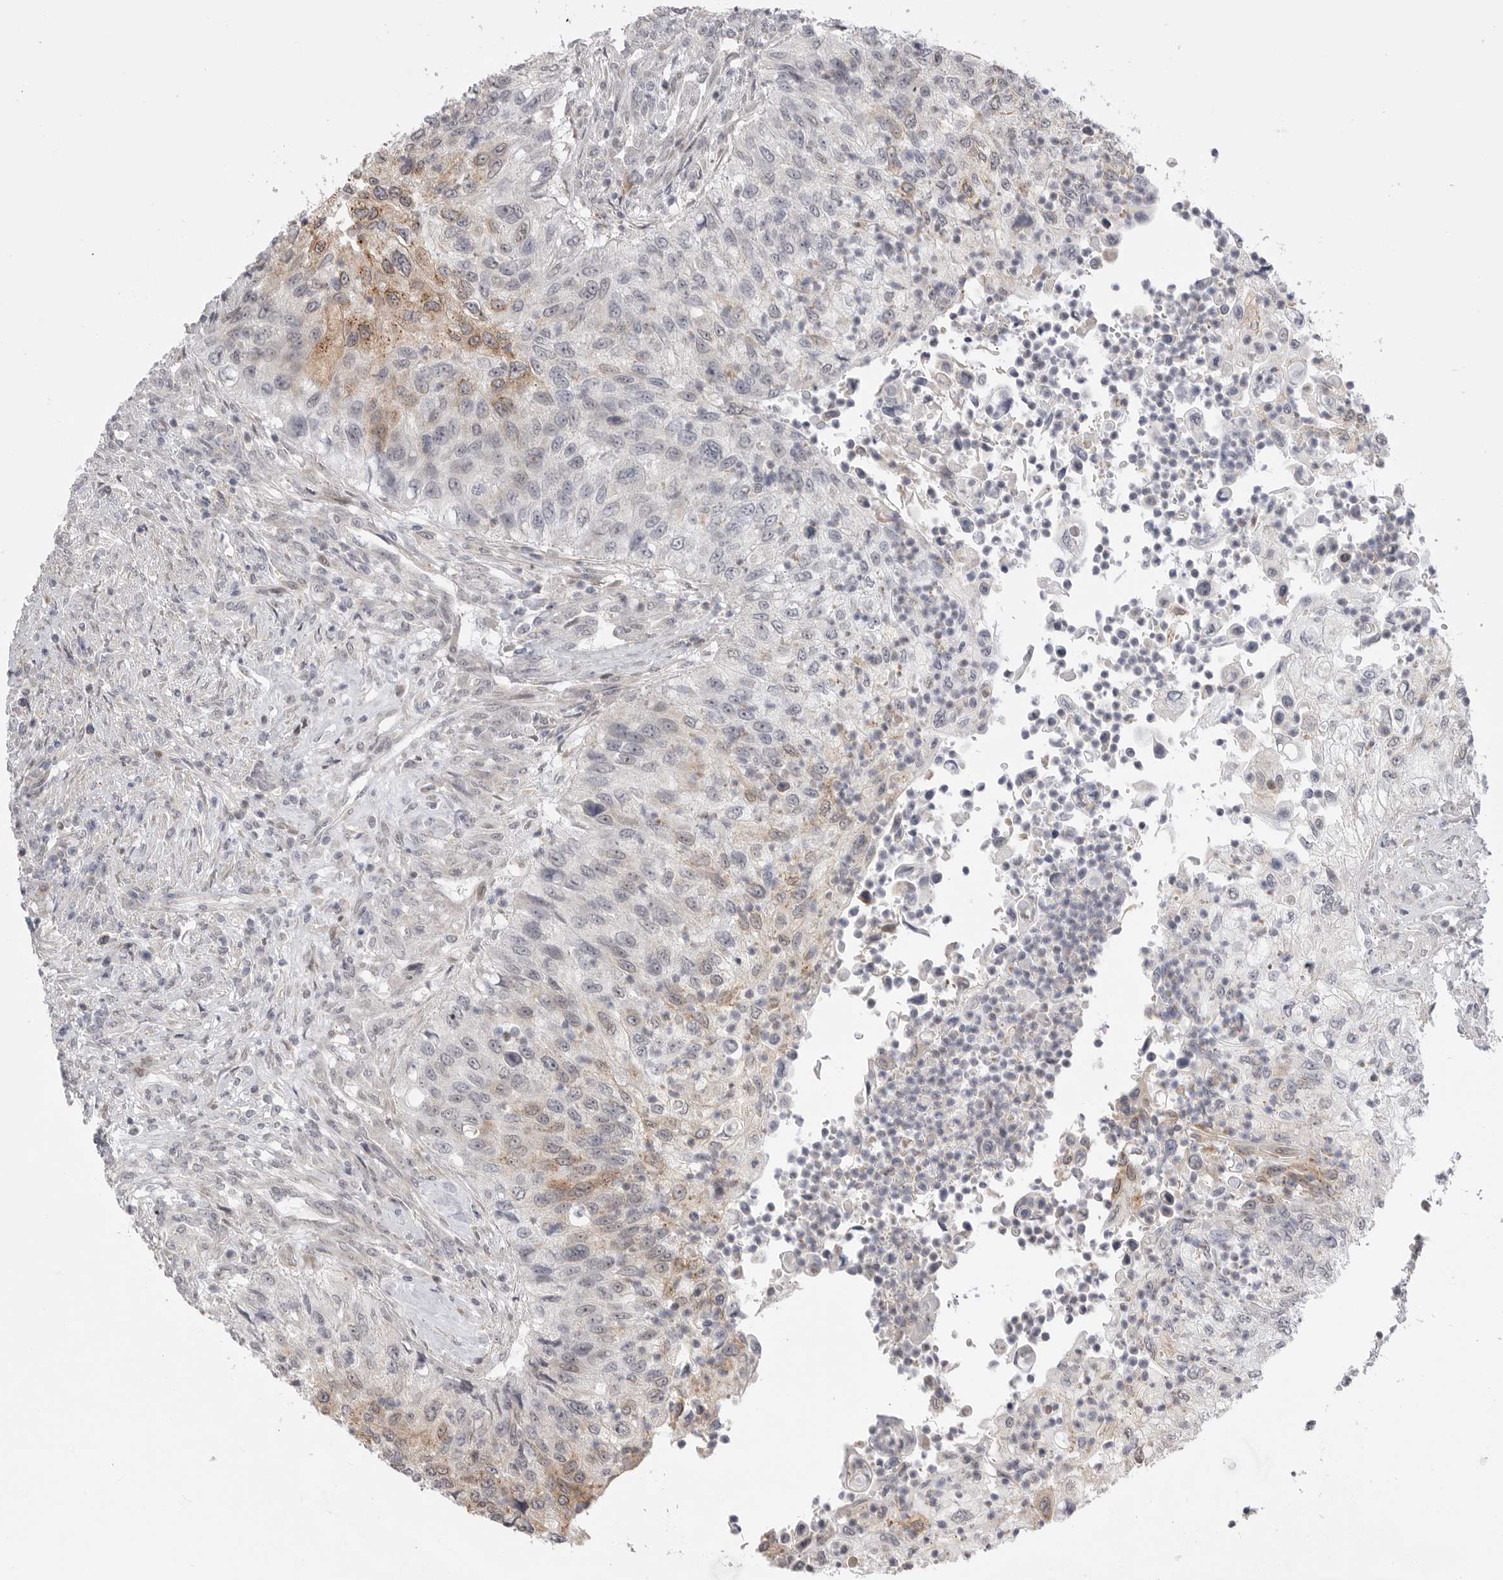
{"staining": {"intensity": "moderate", "quantity": "<25%", "location": "cytoplasmic/membranous"}, "tissue": "urothelial cancer", "cell_type": "Tumor cells", "image_type": "cancer", "snomed": [{"axis": "morphology", "description": "Urothelial carcinoma, High grade"}, {"axis": "topography", "description": "Urinary bladder"}], "caption": "A brown stain highlights moderate cytoplasmic/membranous positivity of a protein in human high-grade urothelial carcinoma tumor cells. (IHC, brightfield microscopy, high magnification).", "gene": "GGT6", "patient": {"sex": "female", "age": 60}}